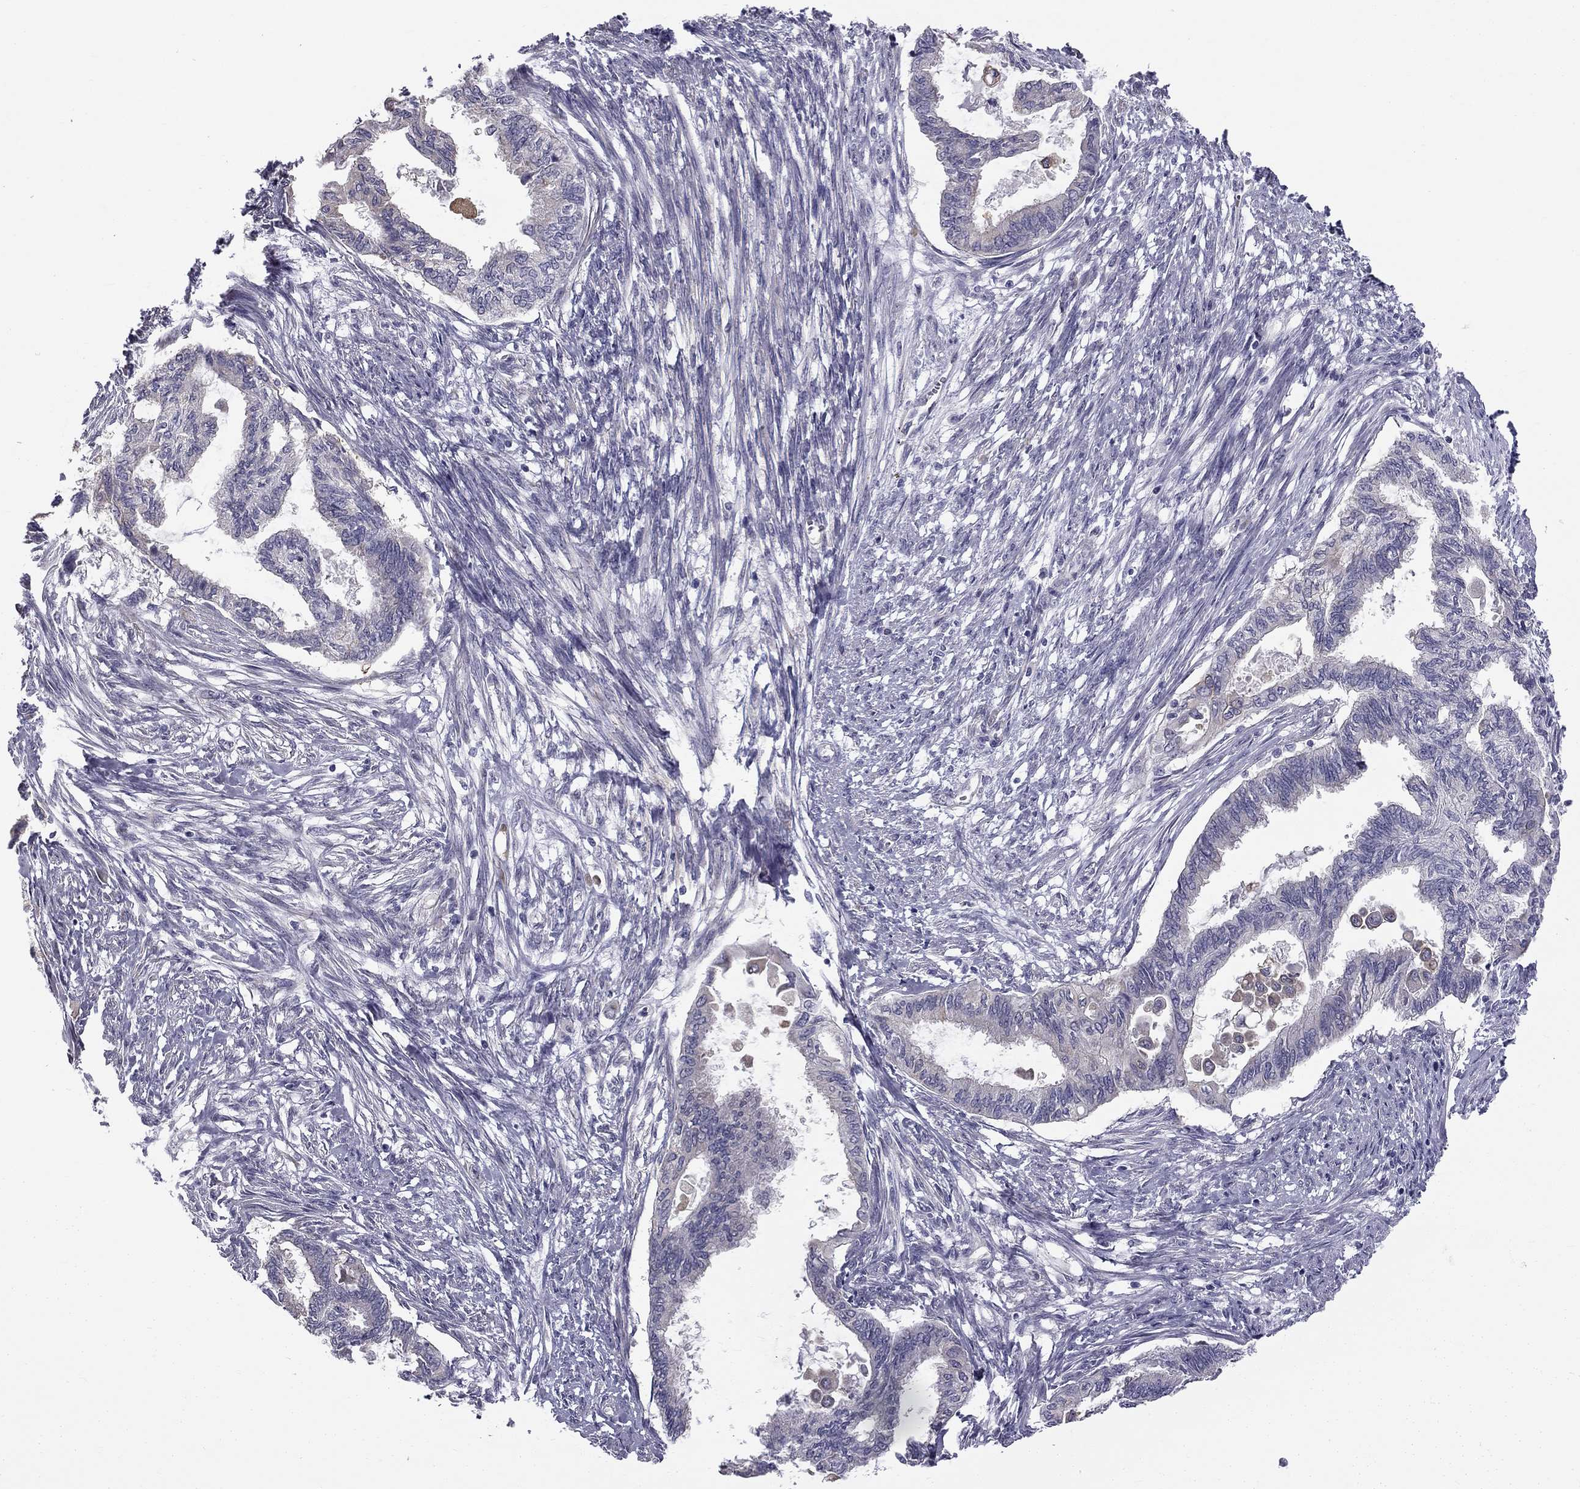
{"staining": {"intensity": "negative", "quantity": "none", "location": "none"}, "tissue": "endometrial cancer", "cell_type": "Tumor cells", "image_type": "cancer", "snomed": [{"axis": "morphology", "description": "Adenocarcinoma, NOS"}, {"axis": "topography", "description": "Endometrium"}], "caption": "Immunohistochemistry (IHC) histopathology image of human endometrial adenocarcinoma stained for a protein (brown), which displays no staining in tumor cells.", "gene": "CCDC40", "patient": {"sex": "female", "age": 86}}